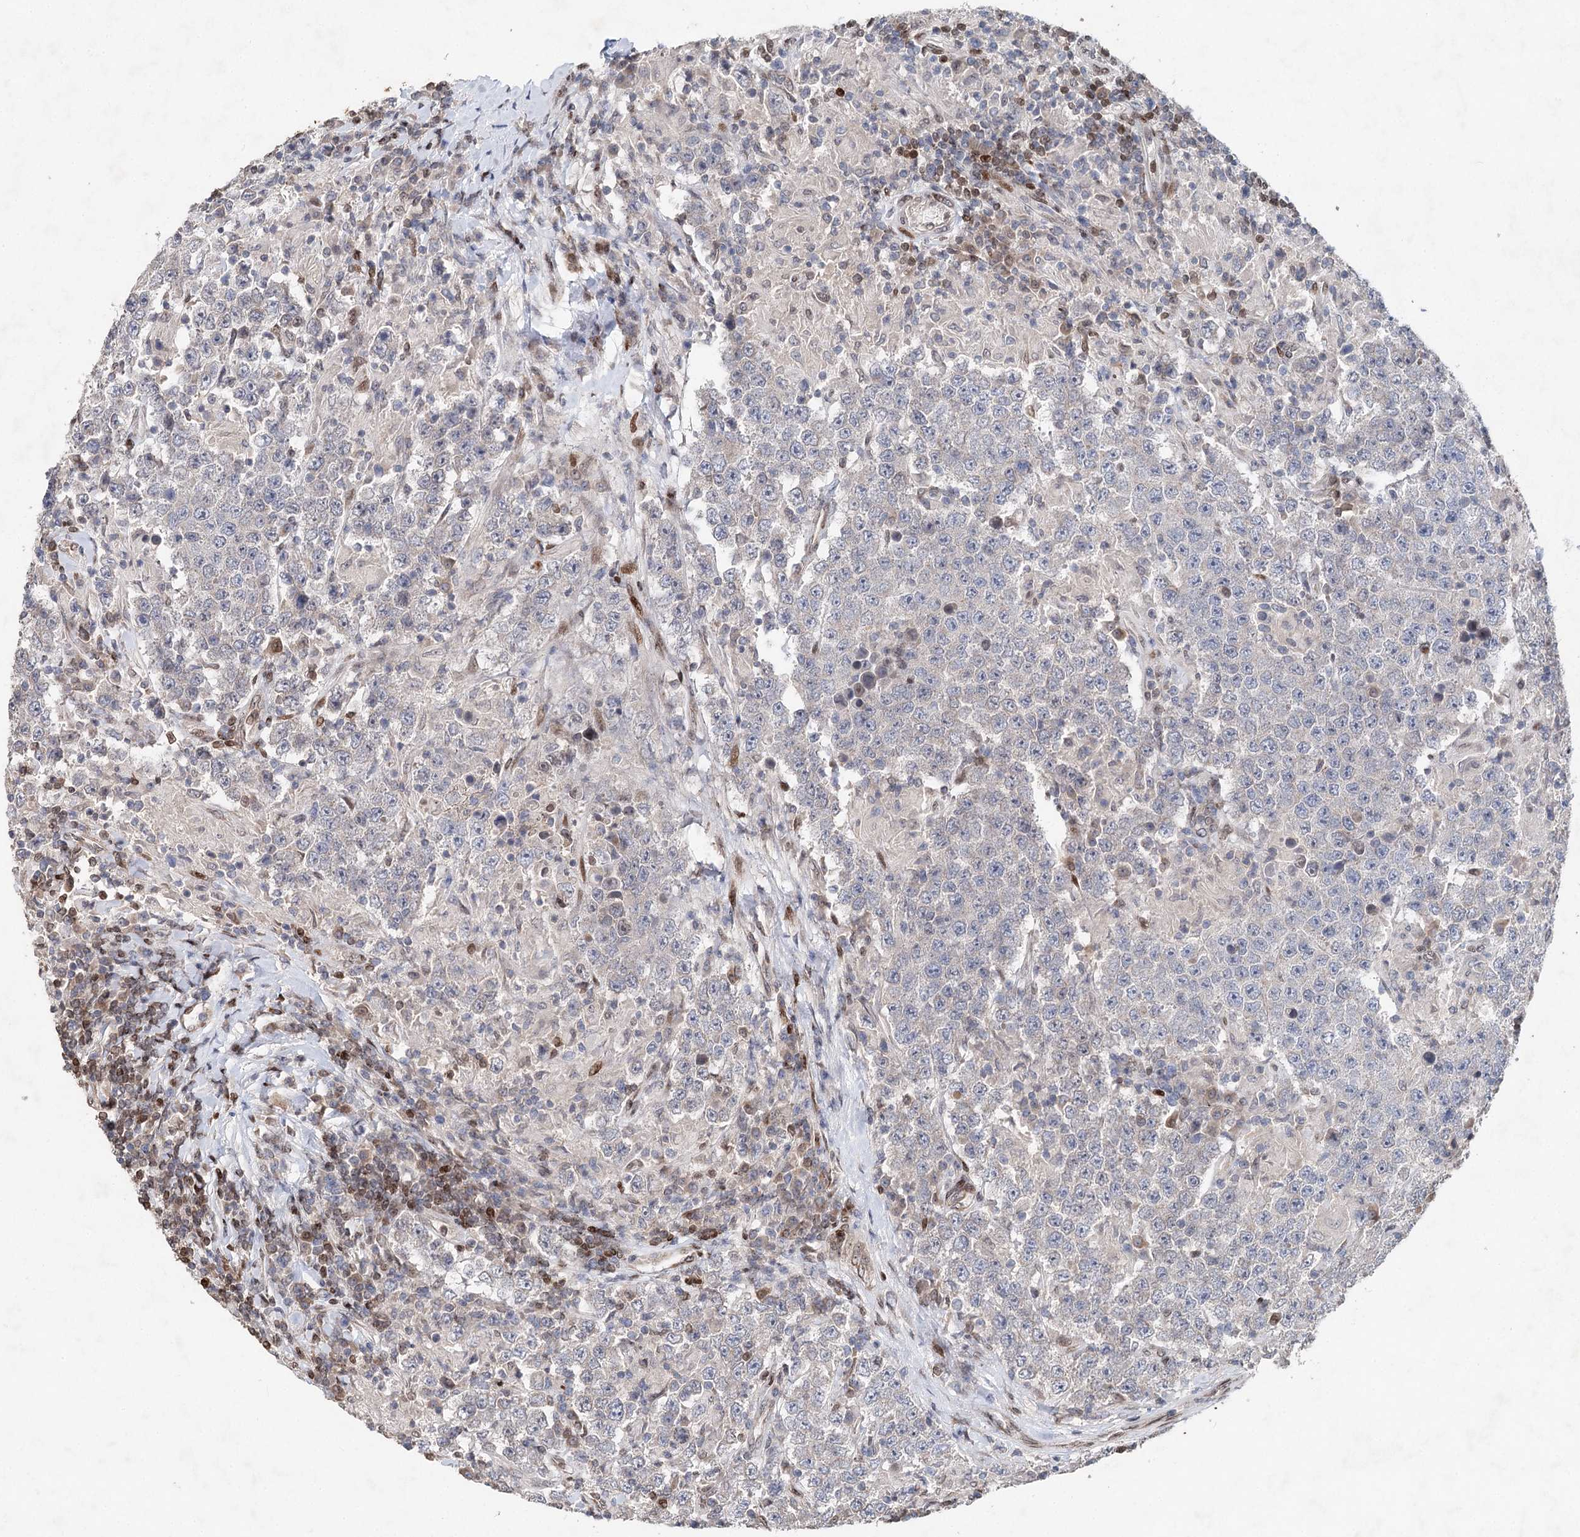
{"staining": {"intensity": "negative", "quantity": "none", "location": "none"}, "tissue": "testis cancer", "cell_type": "Tumor cells", "image_type": "cancer", "snomed": [{"axis": "morphology", "description": "Normal tissue, NOS"}, {"axis": "morphology", "description": "Urothelial carcinoma, High grade"}, {"axis": "morphology", "description": "Seminoma, NOS"}, {"axis": "morphology", "description": "Carcinoma, Embryonal, NOS"}, {"axis": "topography", "description": "Urinary bladder"}, {"axis": "topography", "description": "Testis"}], "caption": "High power microscopy histopathology image of an immunohistochemistry micrograph of seminoma (testis), revealing no significant expression in tumor cells. (Immunohistochemistry (ihc), brightfield microscopy, high magnification).", "gene": "FRMD4A", "patient": {"sex": "male", "age": 41}}